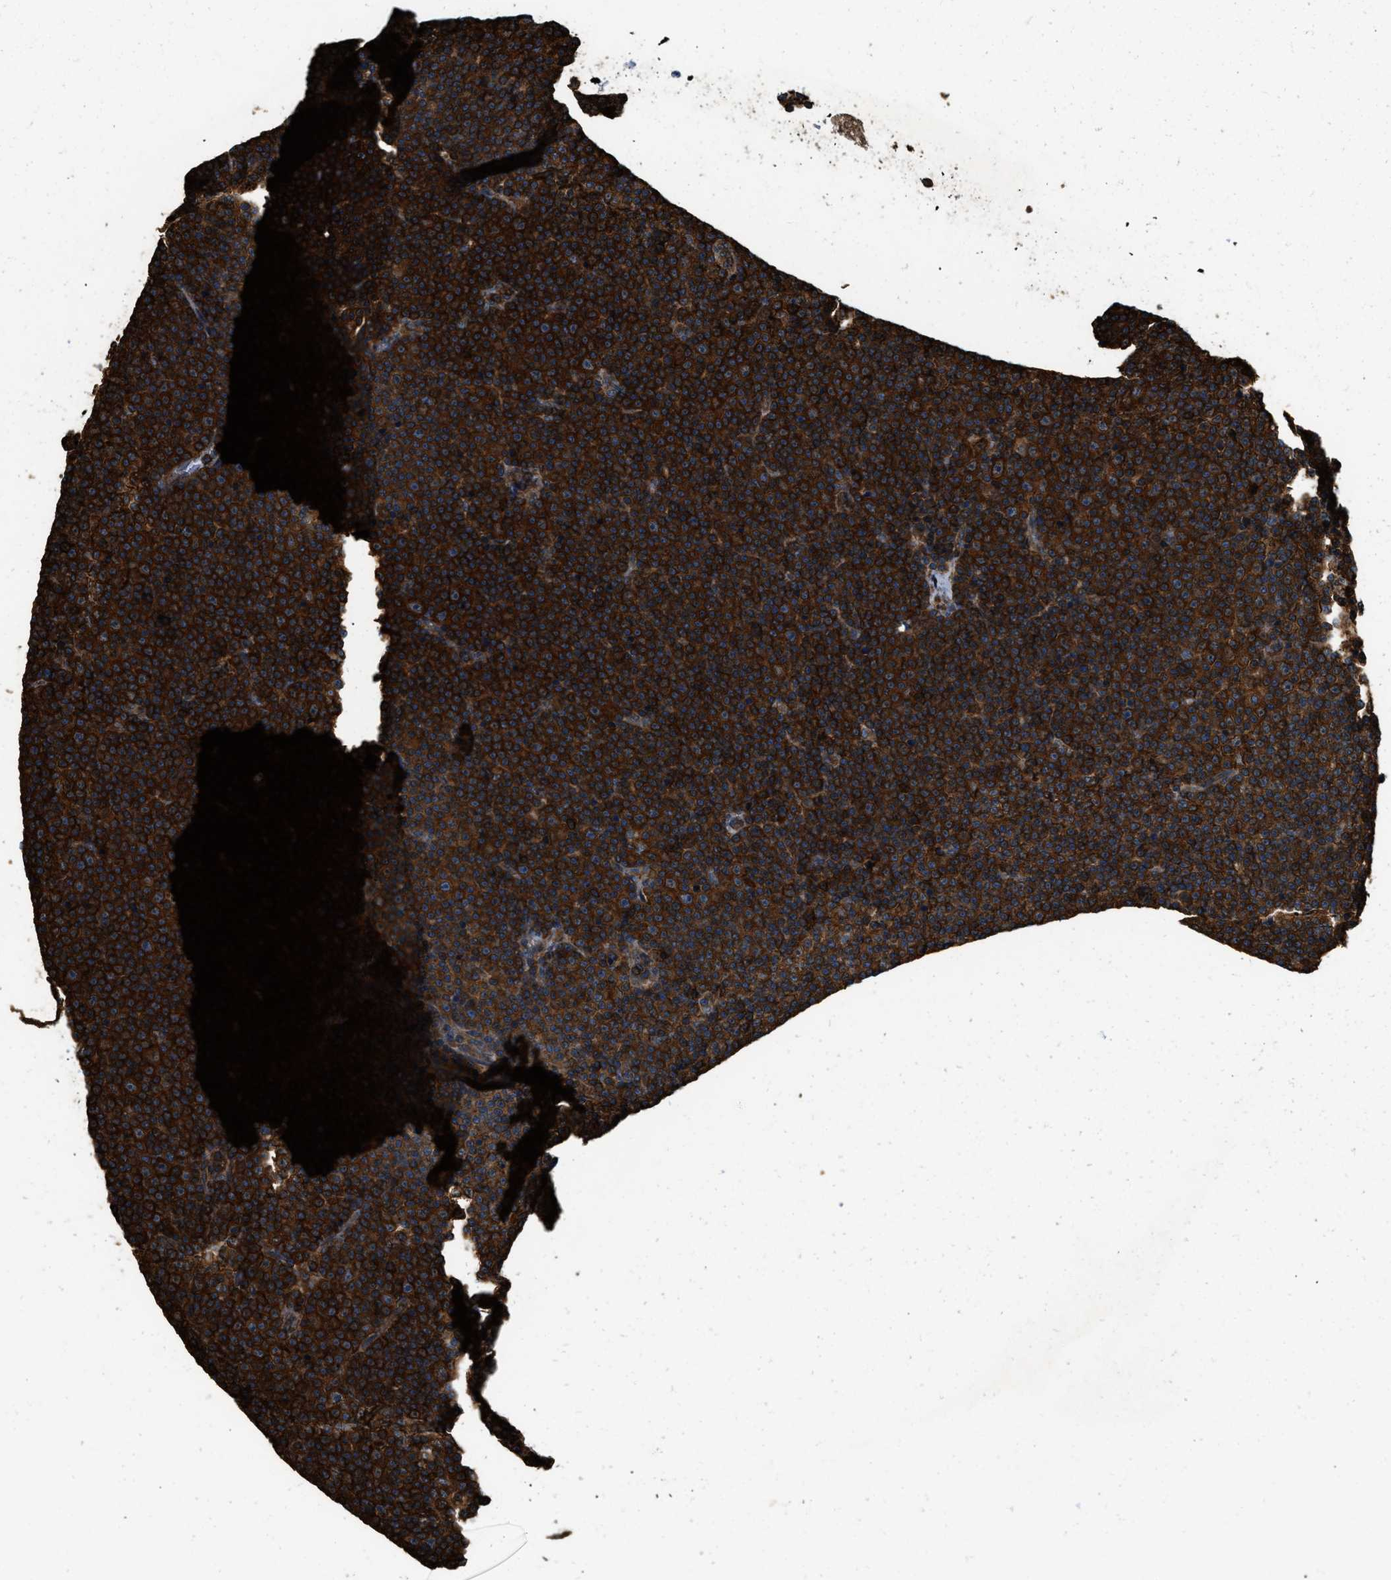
{"staining": {"intensity": "strong", "quantity": ">75%", "location": "cytoplasmic/membranous"}, "tissue": "lymphoma", "cell_type": "Tumor cells", "image_type": "cancer", "snomed": [{"axis": "morphology", "description": "Malignant lymphoma, non-Hodgkin's type, Low grade"}, {"axis": "topography", "description": "Lymph node"}], "caption": "Immunohistochemical staining of malignant lymphoma, non-Hodgkin's type (low-grade) shows strong cytoplasmic/membranous protein expression in approximately >75% of tumor cells.", "gene": "YARS1", "patient": {"sex": "female", "age": 67}}